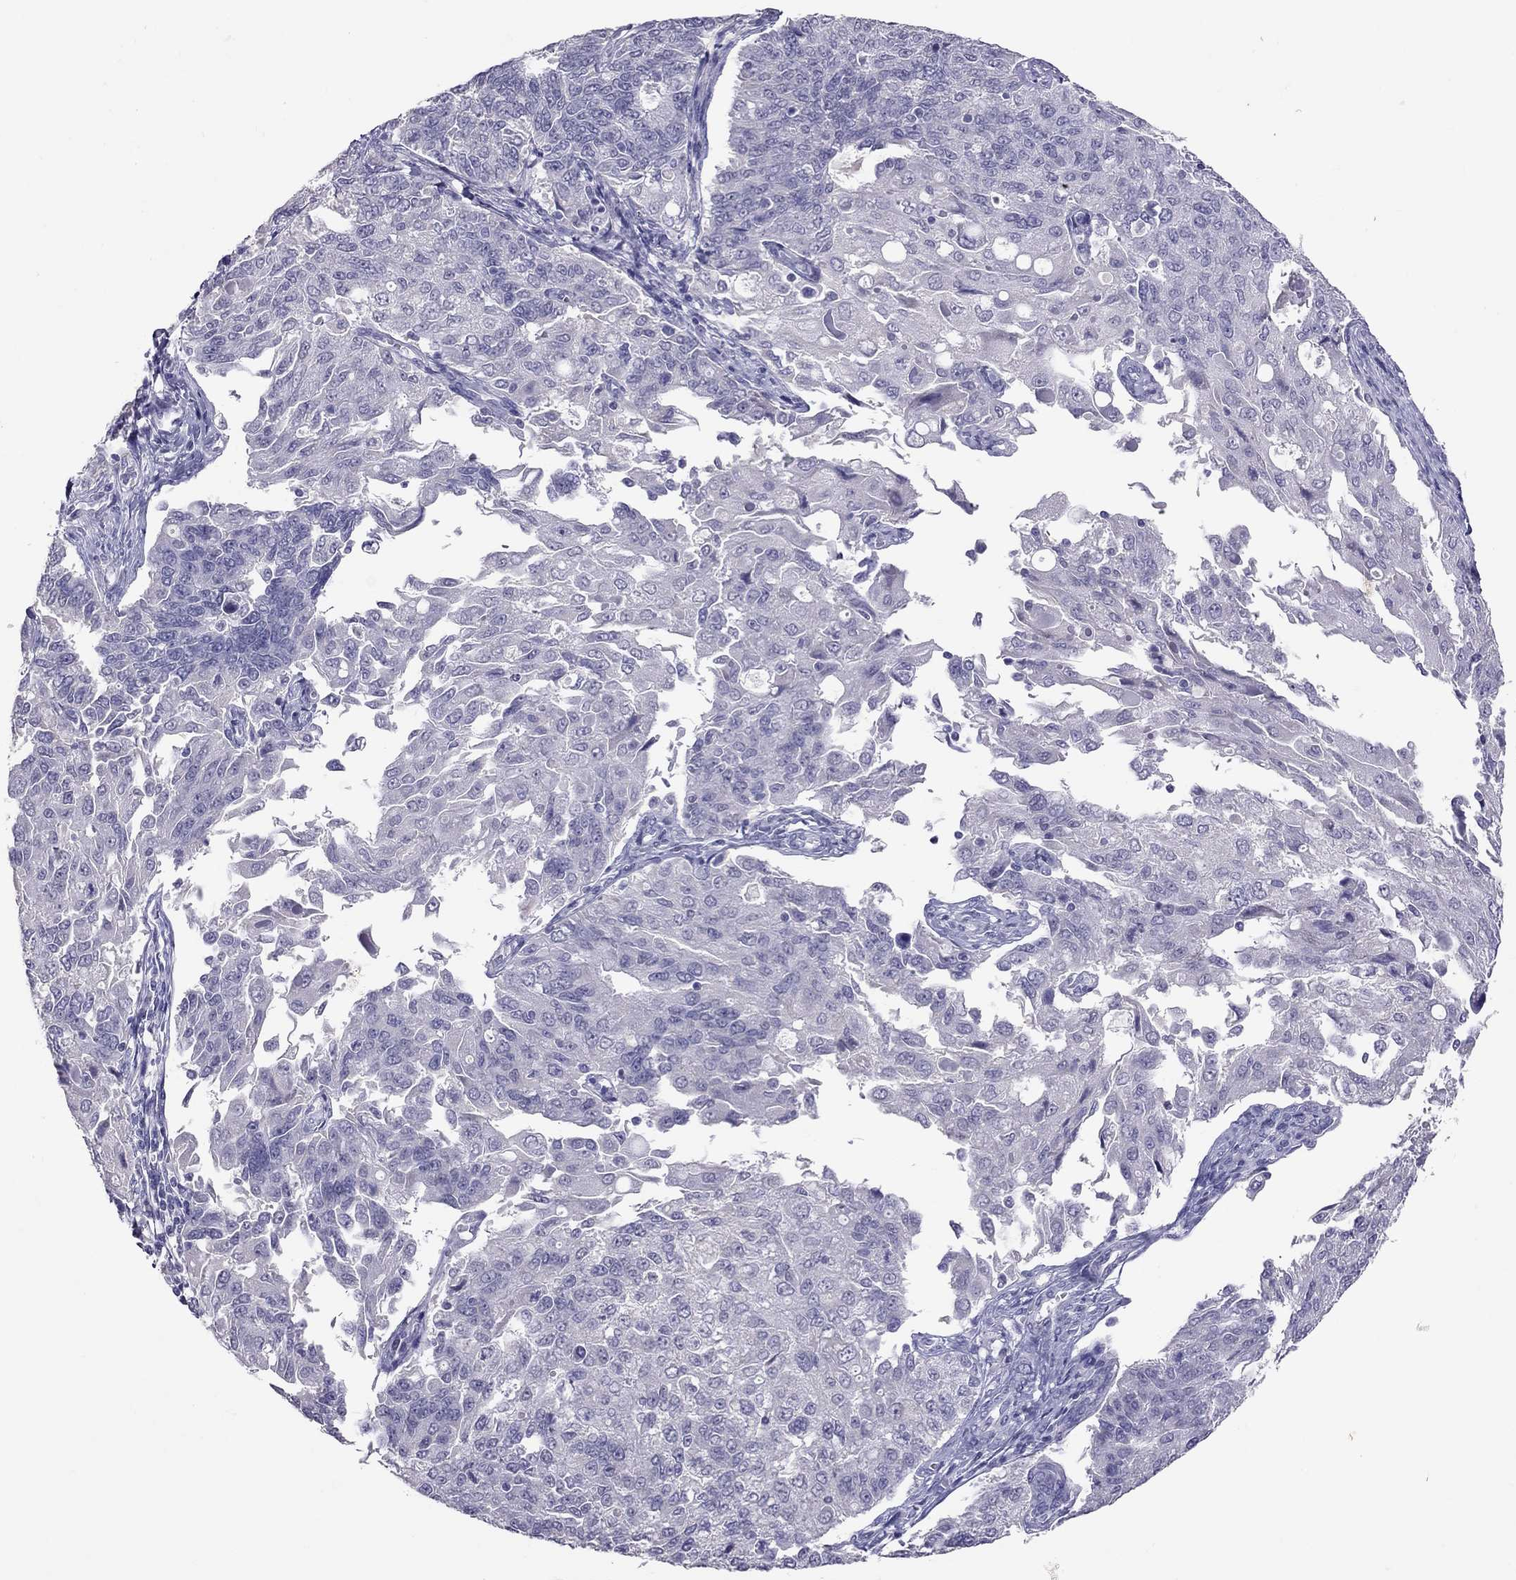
{"staining": {"intensity": "negative", "quantity": "none", "location": "none"}, "tissue": "endometrial cancer", "cell_type": "Tumor cells", "image_type": "cancer", "snomed": [{"axis": "morphology", "description": "Adenocarcinoma, NOS"}, {"axis": "topography", "description": "Endometrium"}], "caption": "IHC image of neoplastic tissue: endometrial cancer stained with DAB (3,3'-diaminobenzidine) displays no significant protein expression in tumor cells. (IHC, brightfield microscopy, high magnification).", "gene": "PSMB11", "patient": {"sex": "female", "age": 43}}